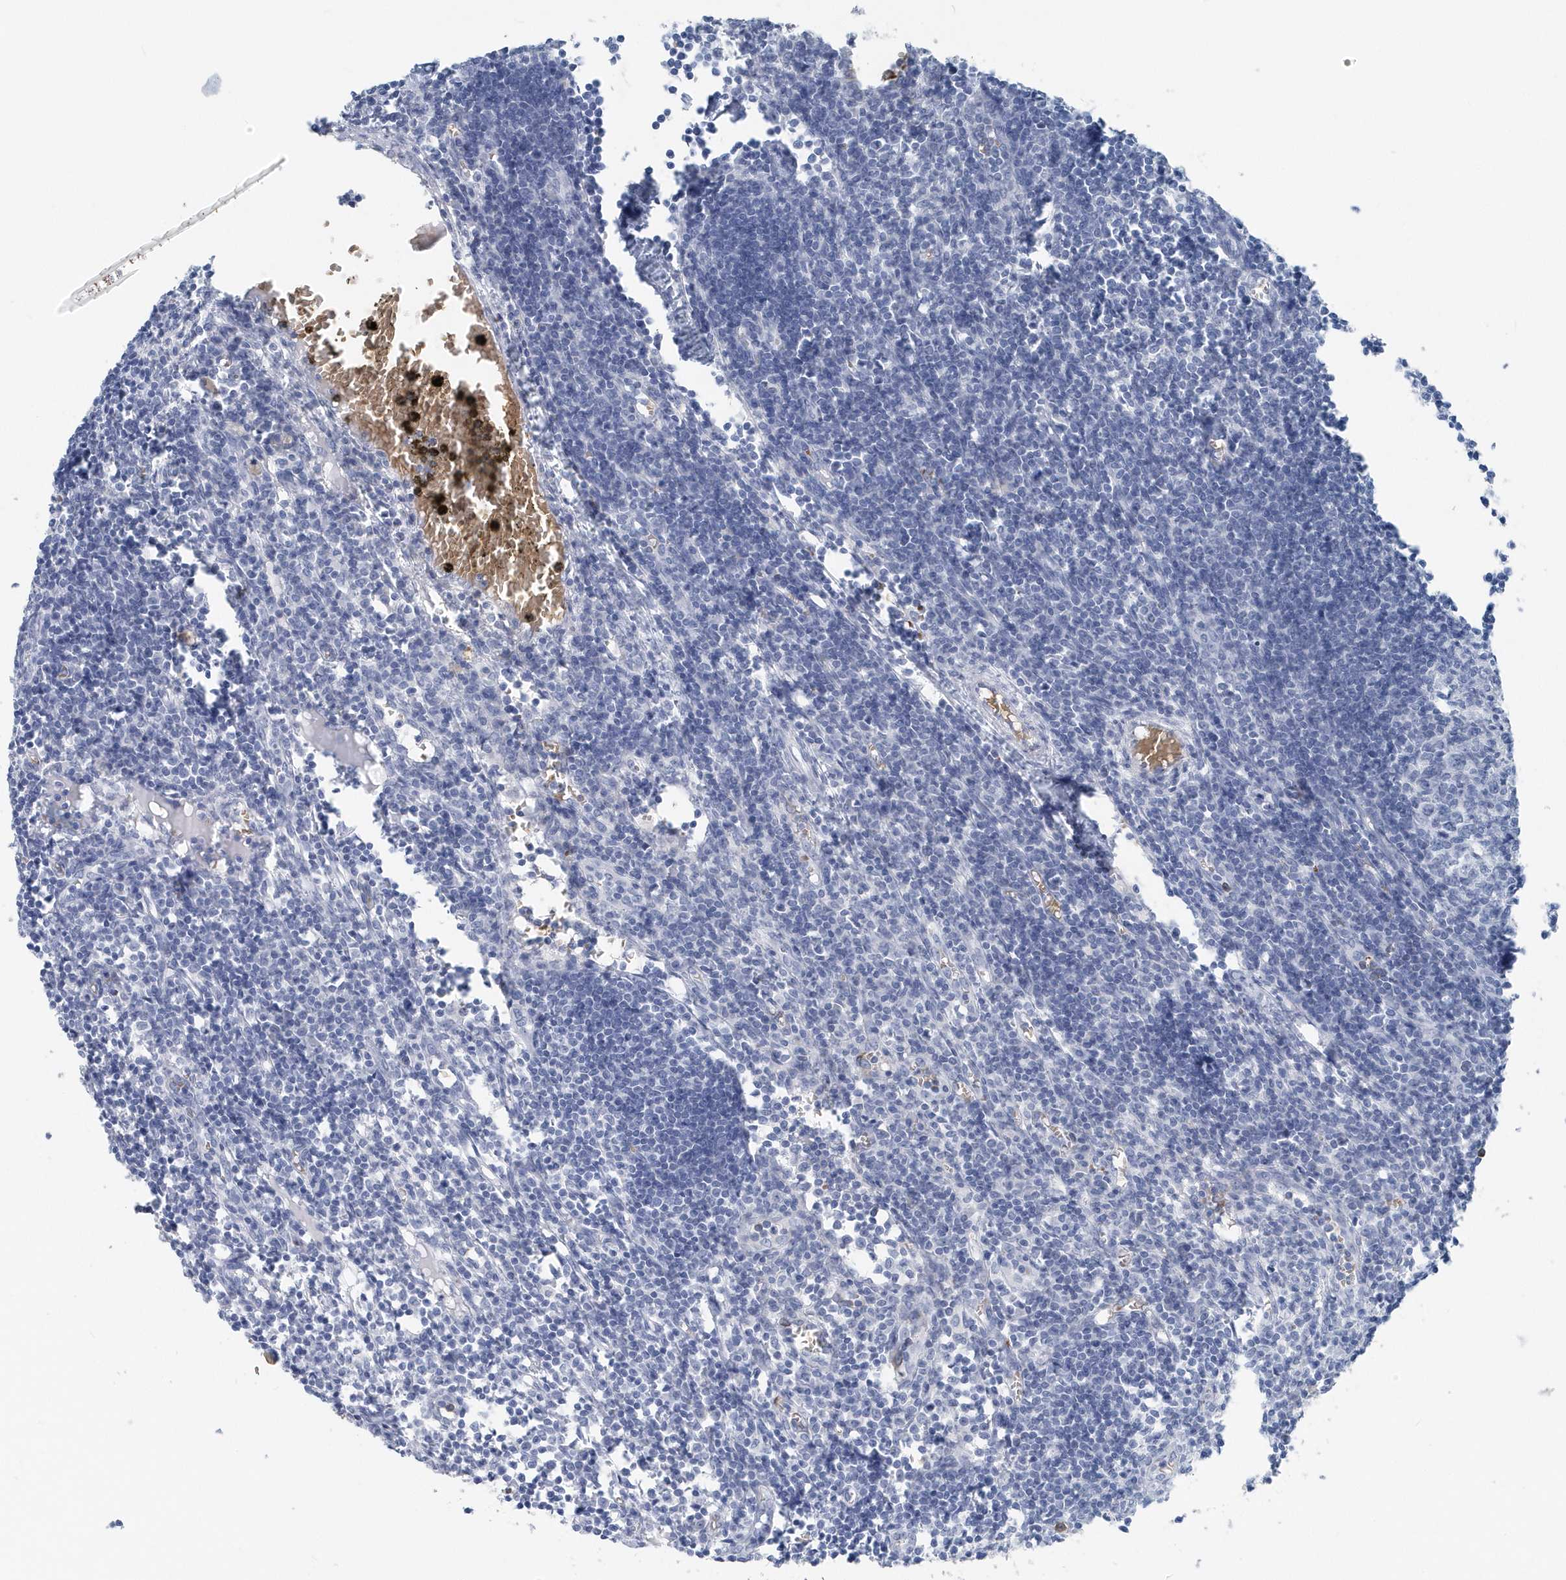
{"staining": {"intensity": "negative", "quantity": "none", "location": "none"}, "tissue": "lymph node", "cell_type": "Germinal center cells", "image_type": "normal", "snomed": [{"axis": "morphology", "description": "Normal tissue, NOS"}, {"axis": "morphology", "description": "Malignant melanoma, Metastatic site"}, {"axis": "topography", "description": "Lymph node"}], "caption": "Germinal center cells are negative for brown protein staining in normal lymph node. The staining was performed using DAB to visualize the protein expression in brown, while the nuclei were stained in blue with hematoxylin (Magnification: 20x).", "gene": "HBA2", "patient": {"sex": "male", "age": 41}}